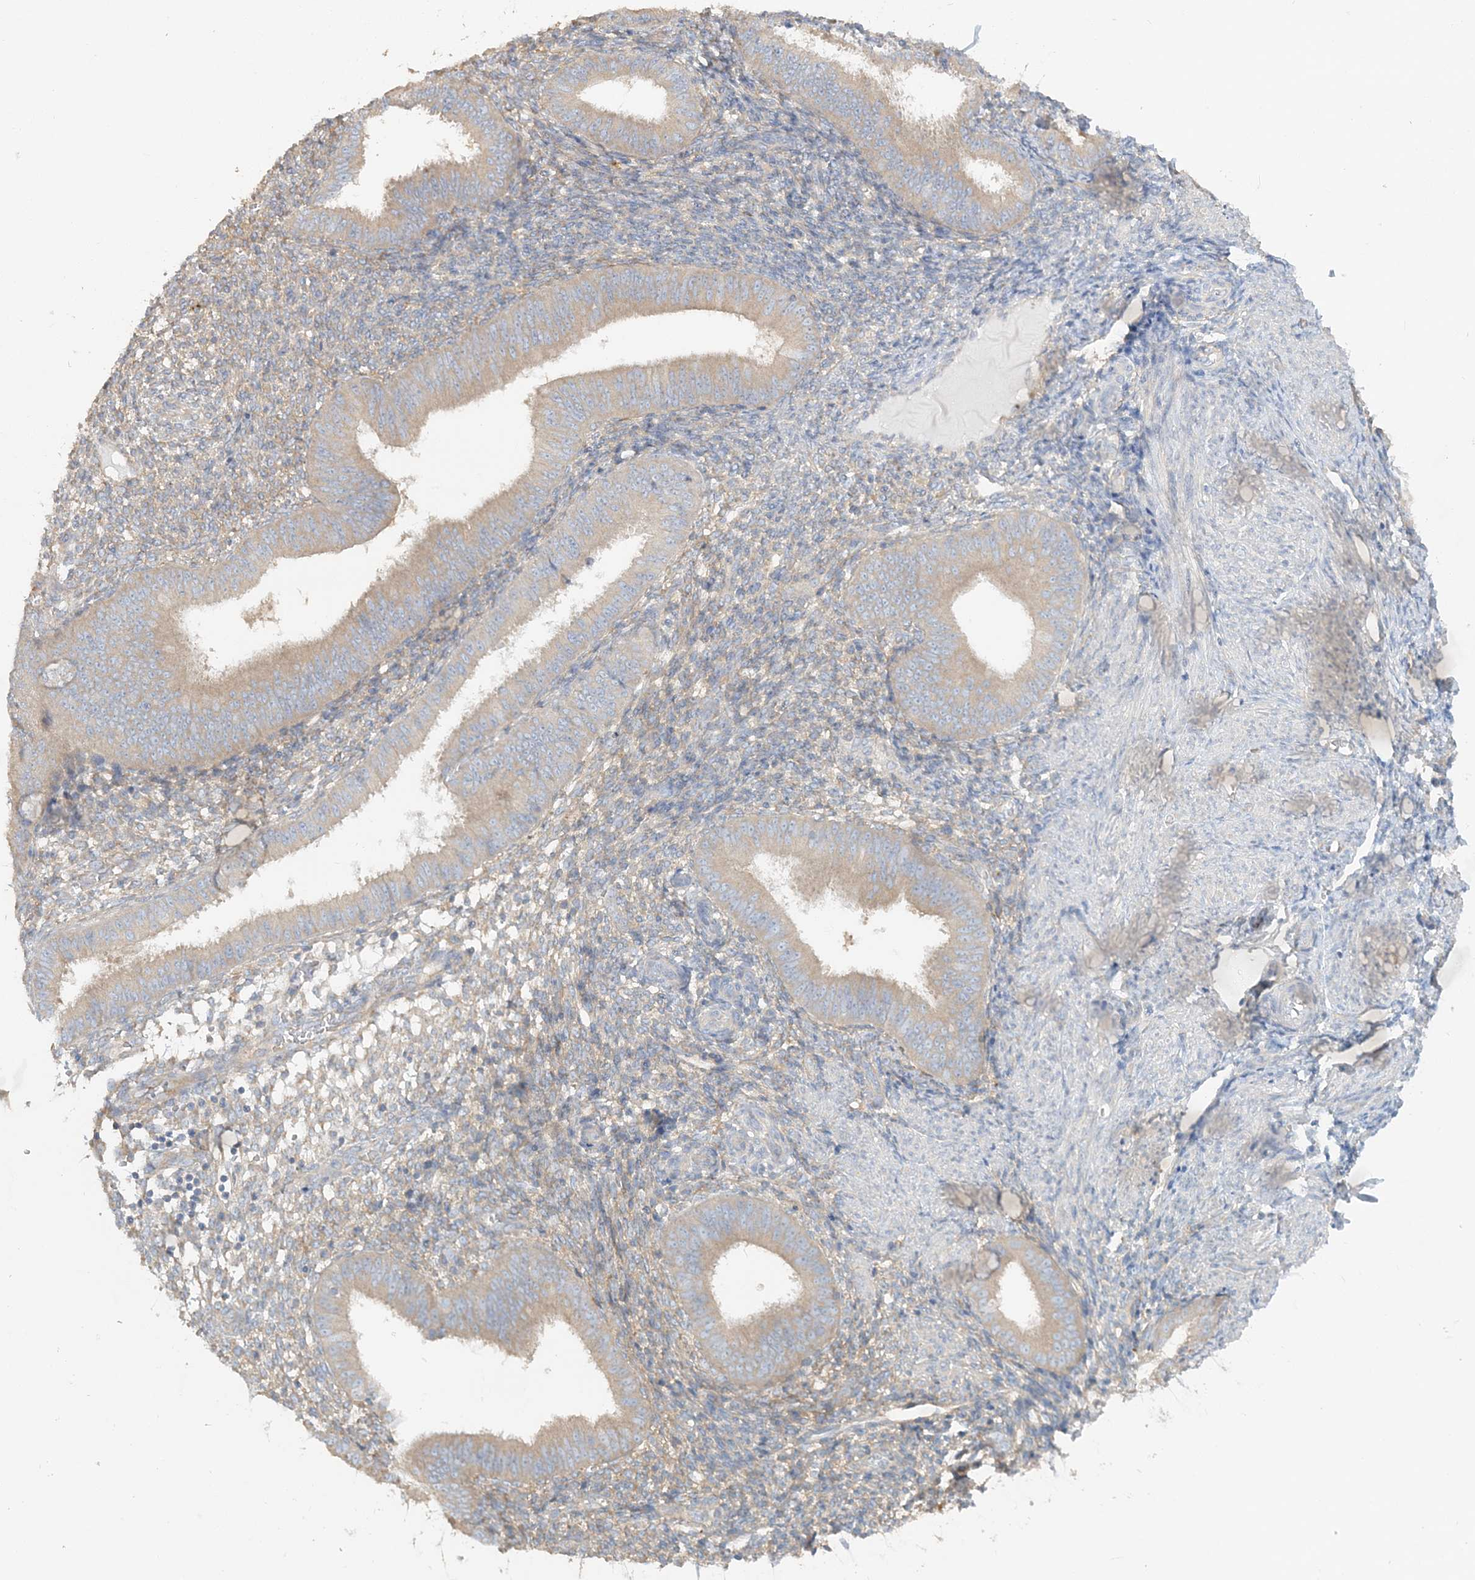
{"staining": {"intensity": "moderate", "quantity": "<25%", "location": "cytoplasmic/membranous"}, "tissue": "endometrium", "cell_type": "Cells in endometrial stroma", "image_type": "normal", "snomed": [{"axis": "morphology", "description": "Normal tissue, NOS"}, {"axis": "topography", "description": "Uterus"}, {"axis": "topography", "description": "Endometrium"}], "caption": "Unremarkable endometrium shows moderate cytoplasmic/membranous staining in approximately <25% of cells in endometrial stroma.", "gene": "TBC1D5", "patient": {"sex": "female", "age": 48}}